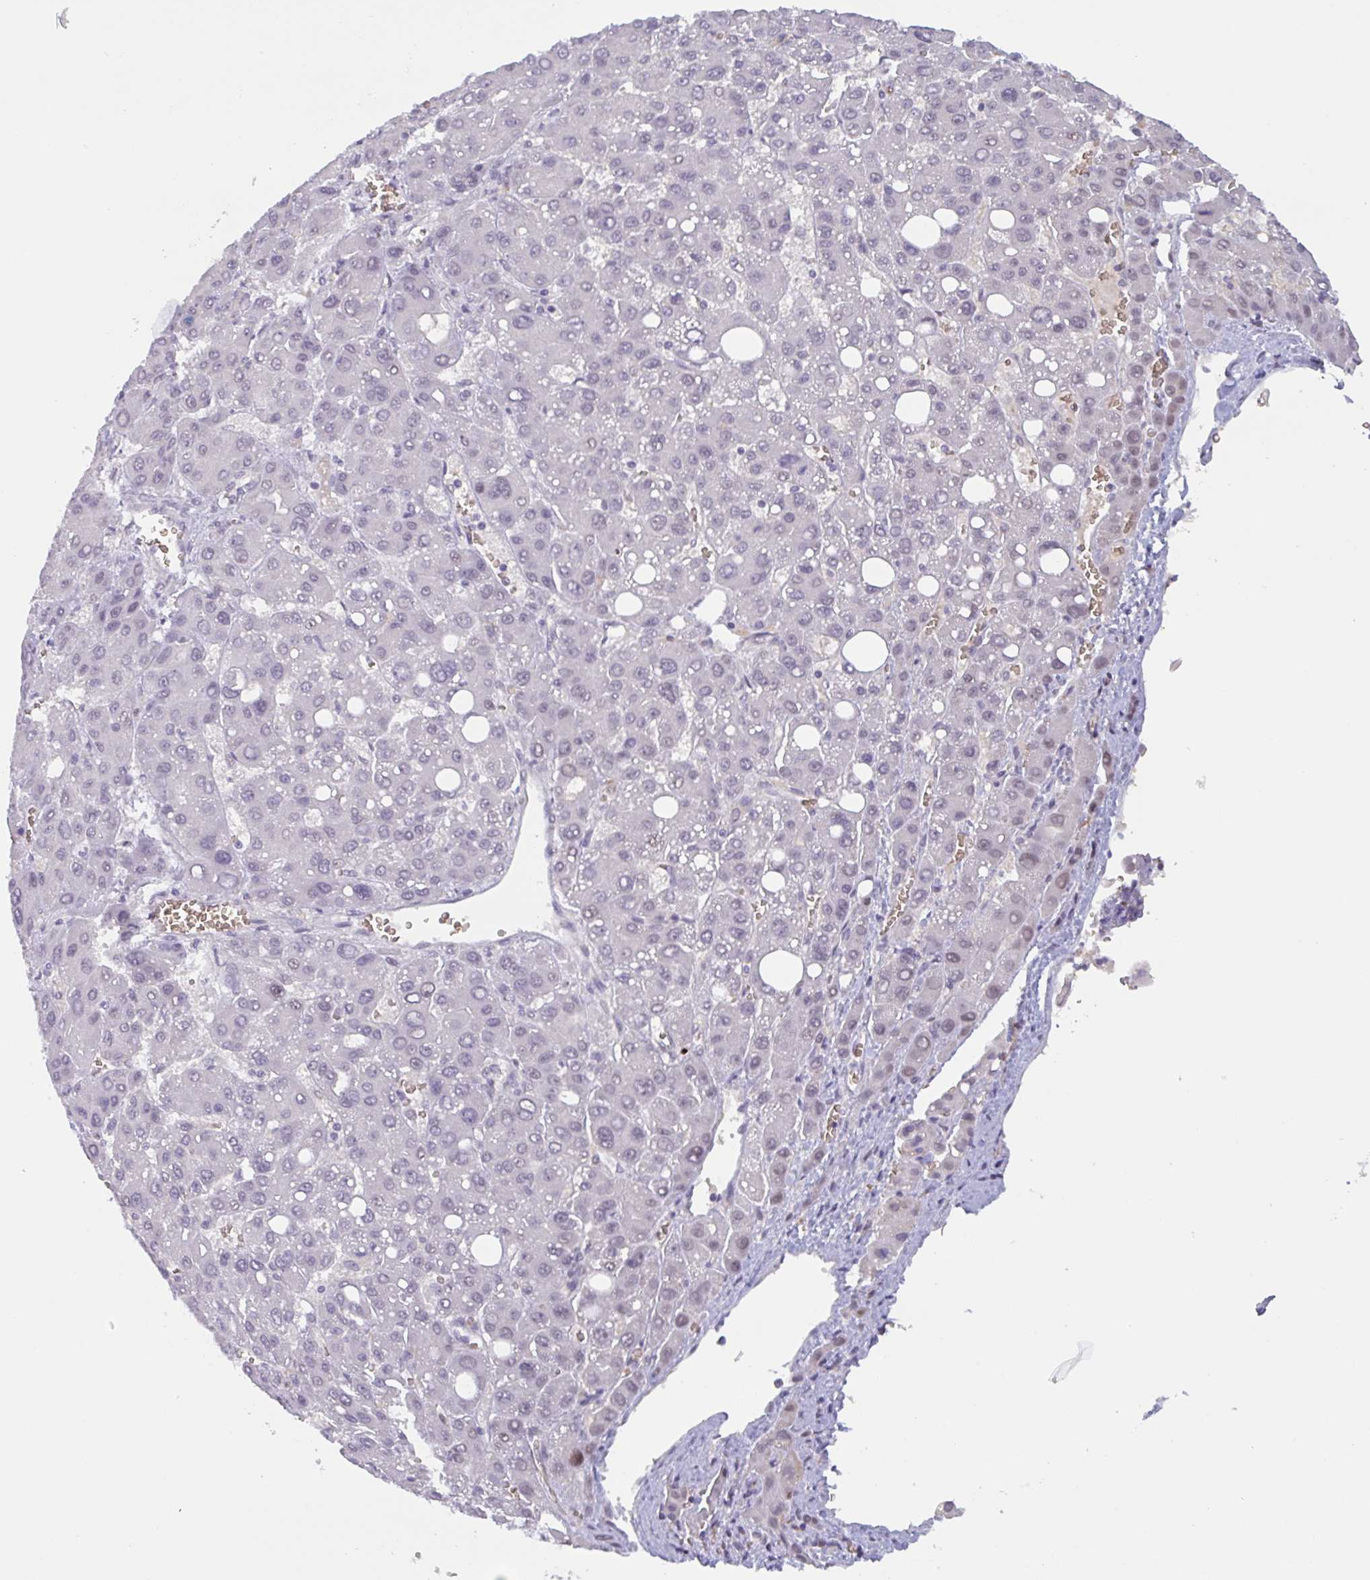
{"staining": {"intensity": "negative", "quantity": "none", "location": "none"}, "tissue": "liver cancer", "cell_type": "Tumor cells", "image_type": "cancer", "snomed": [{"axis": "morphology", "description": "Carcinoma, Hepatocellular, NOS"}, {"axis": "topography", "description": "Liver"}], "caption": "Human liver cancer stained for a protein using immunohistochemistry (IHC) shows no expression in tumor cells.", "gene": "RHAG", "patient": {"sex": "male", "age": 55}}